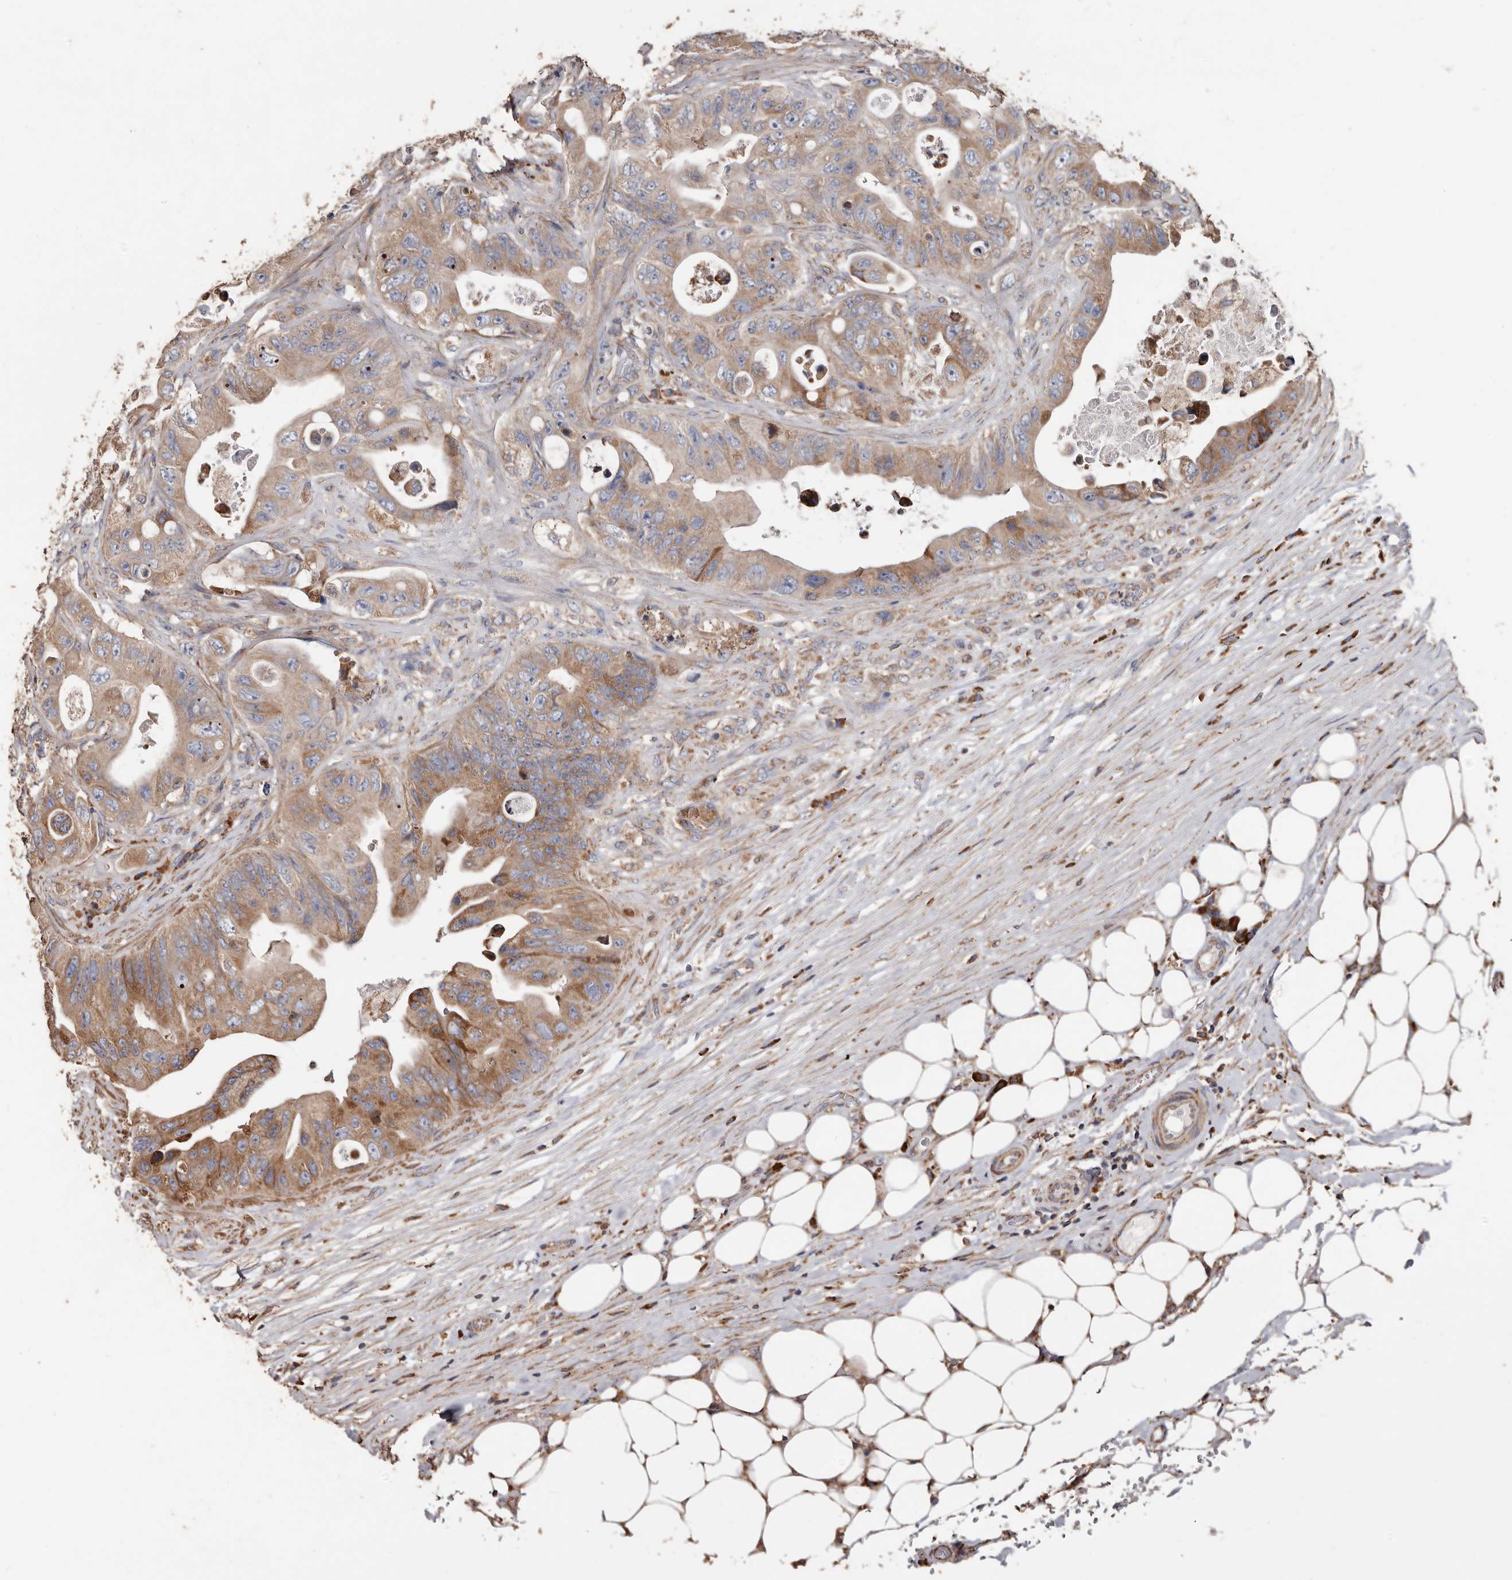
{"staining": {"intensity": "moderate", "quantity": ">75%", "location": "cytoplasmic/membranous"}, "tissue": "colorectal cancer", "cell_type": "Tumor cells", "image_type": "cancer", "snomed": [{"axis": "morphology", "description": "Adenocarcinoma, NOS"}, {"axis": "topography", "description": "Colon"}], "caption": "A brown stain labels moderate cytoplasmic/membranous staining of a protein in human adenocarcinoma (colorectal) tumor cells. (DAB (3,3'-diaminobenzidine) = brown stain, brightfield microscopy at high magnification).", "gene": "OSGIN2", "patient": {"sex": "female", "age": 46}}